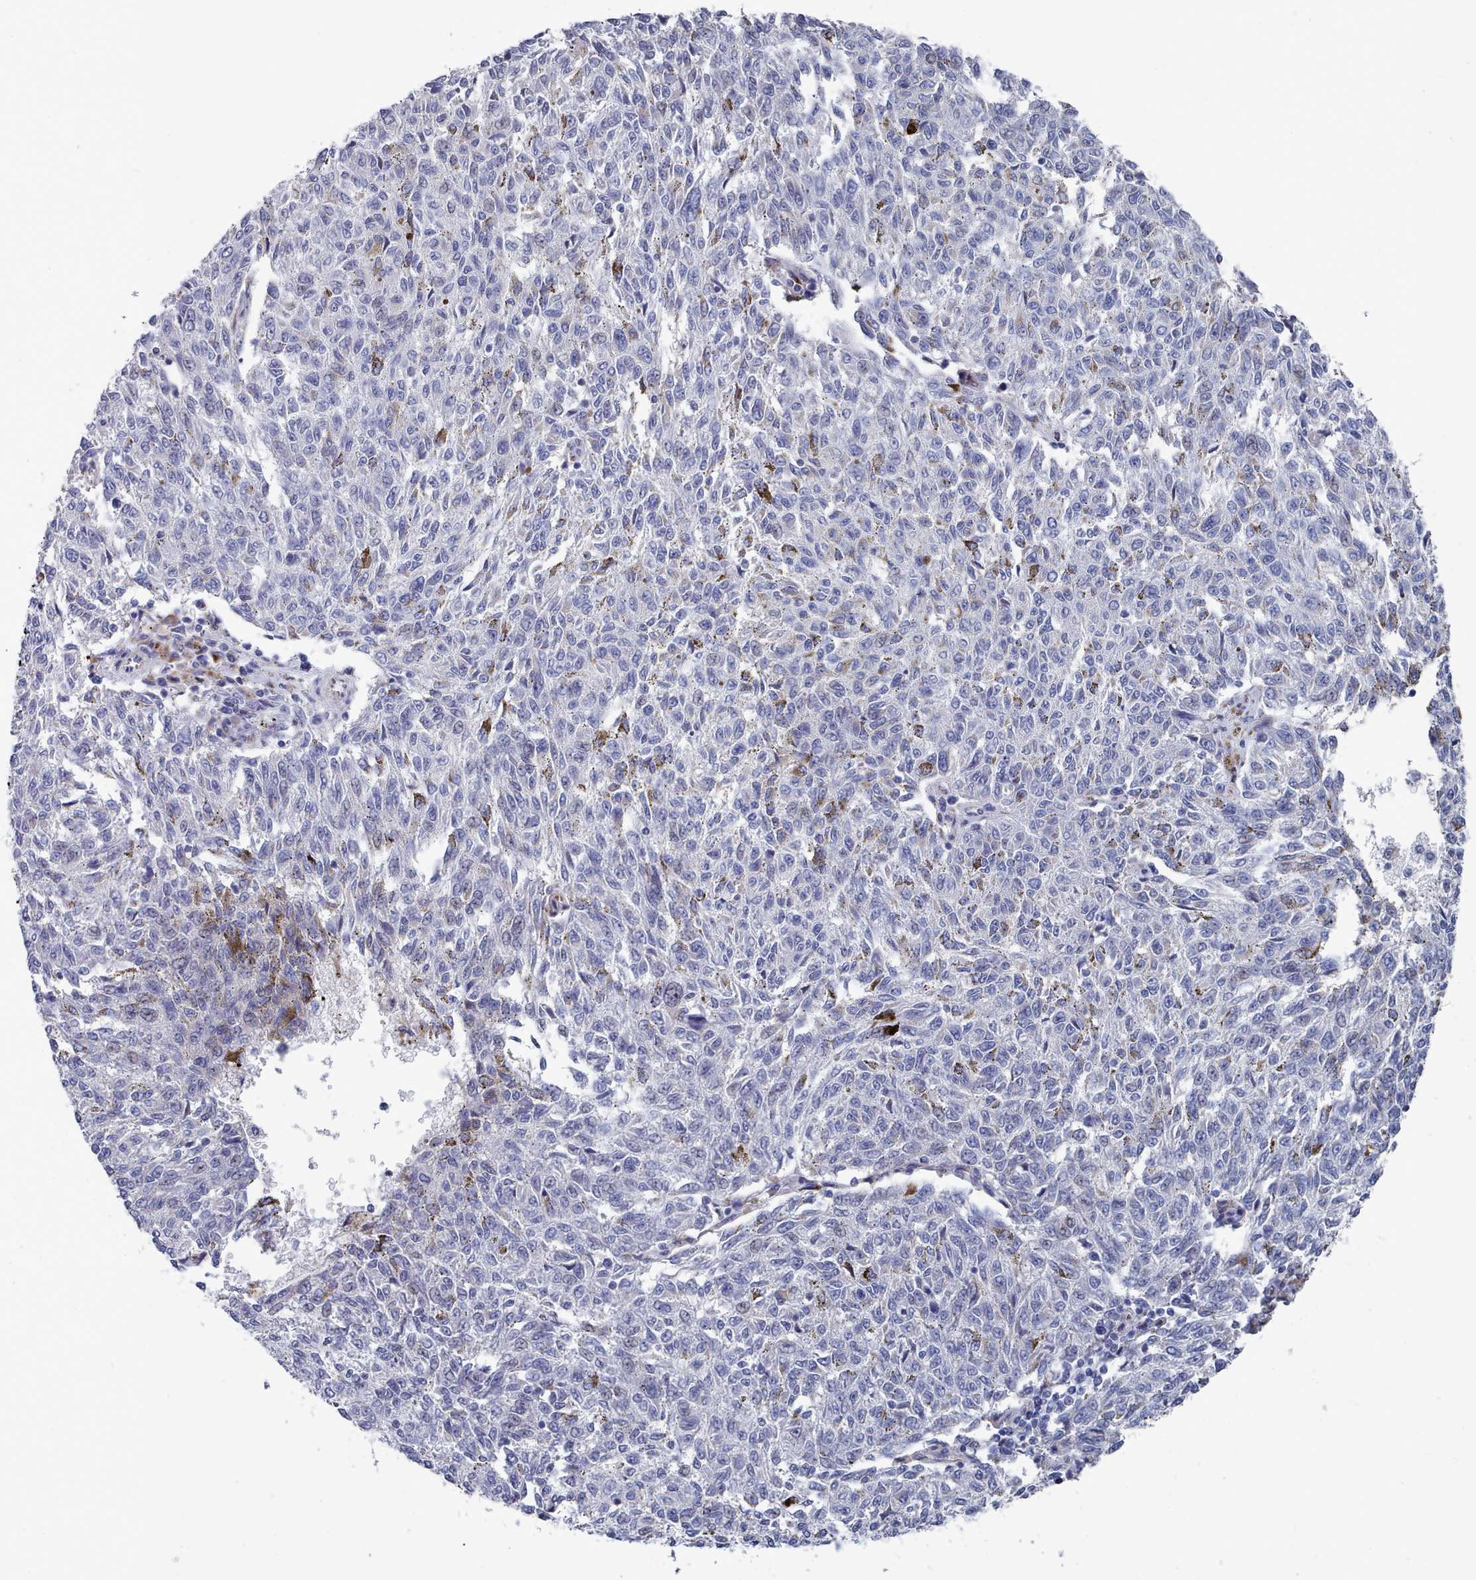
{"staining": {"intensity": "negative", "quantity": "none", "location": "none"}, "tissue": "melanoma", "cell_type": "Tumor cells", "image_type": "cancer", "snomed": [{"axis": "morphology", "description": "Malignant melanoma, NOS"}, {"axis": "topography", "description": "Skin"}], "caption": "The histopathology image displays no staining of tumor cells in melanoma. The staining is performed using DAB brown chromogen with nuclei counter-stained in using hematoxylin.", "gene": "PDE4C", "patient": {"sex": "female", "age": 72}}